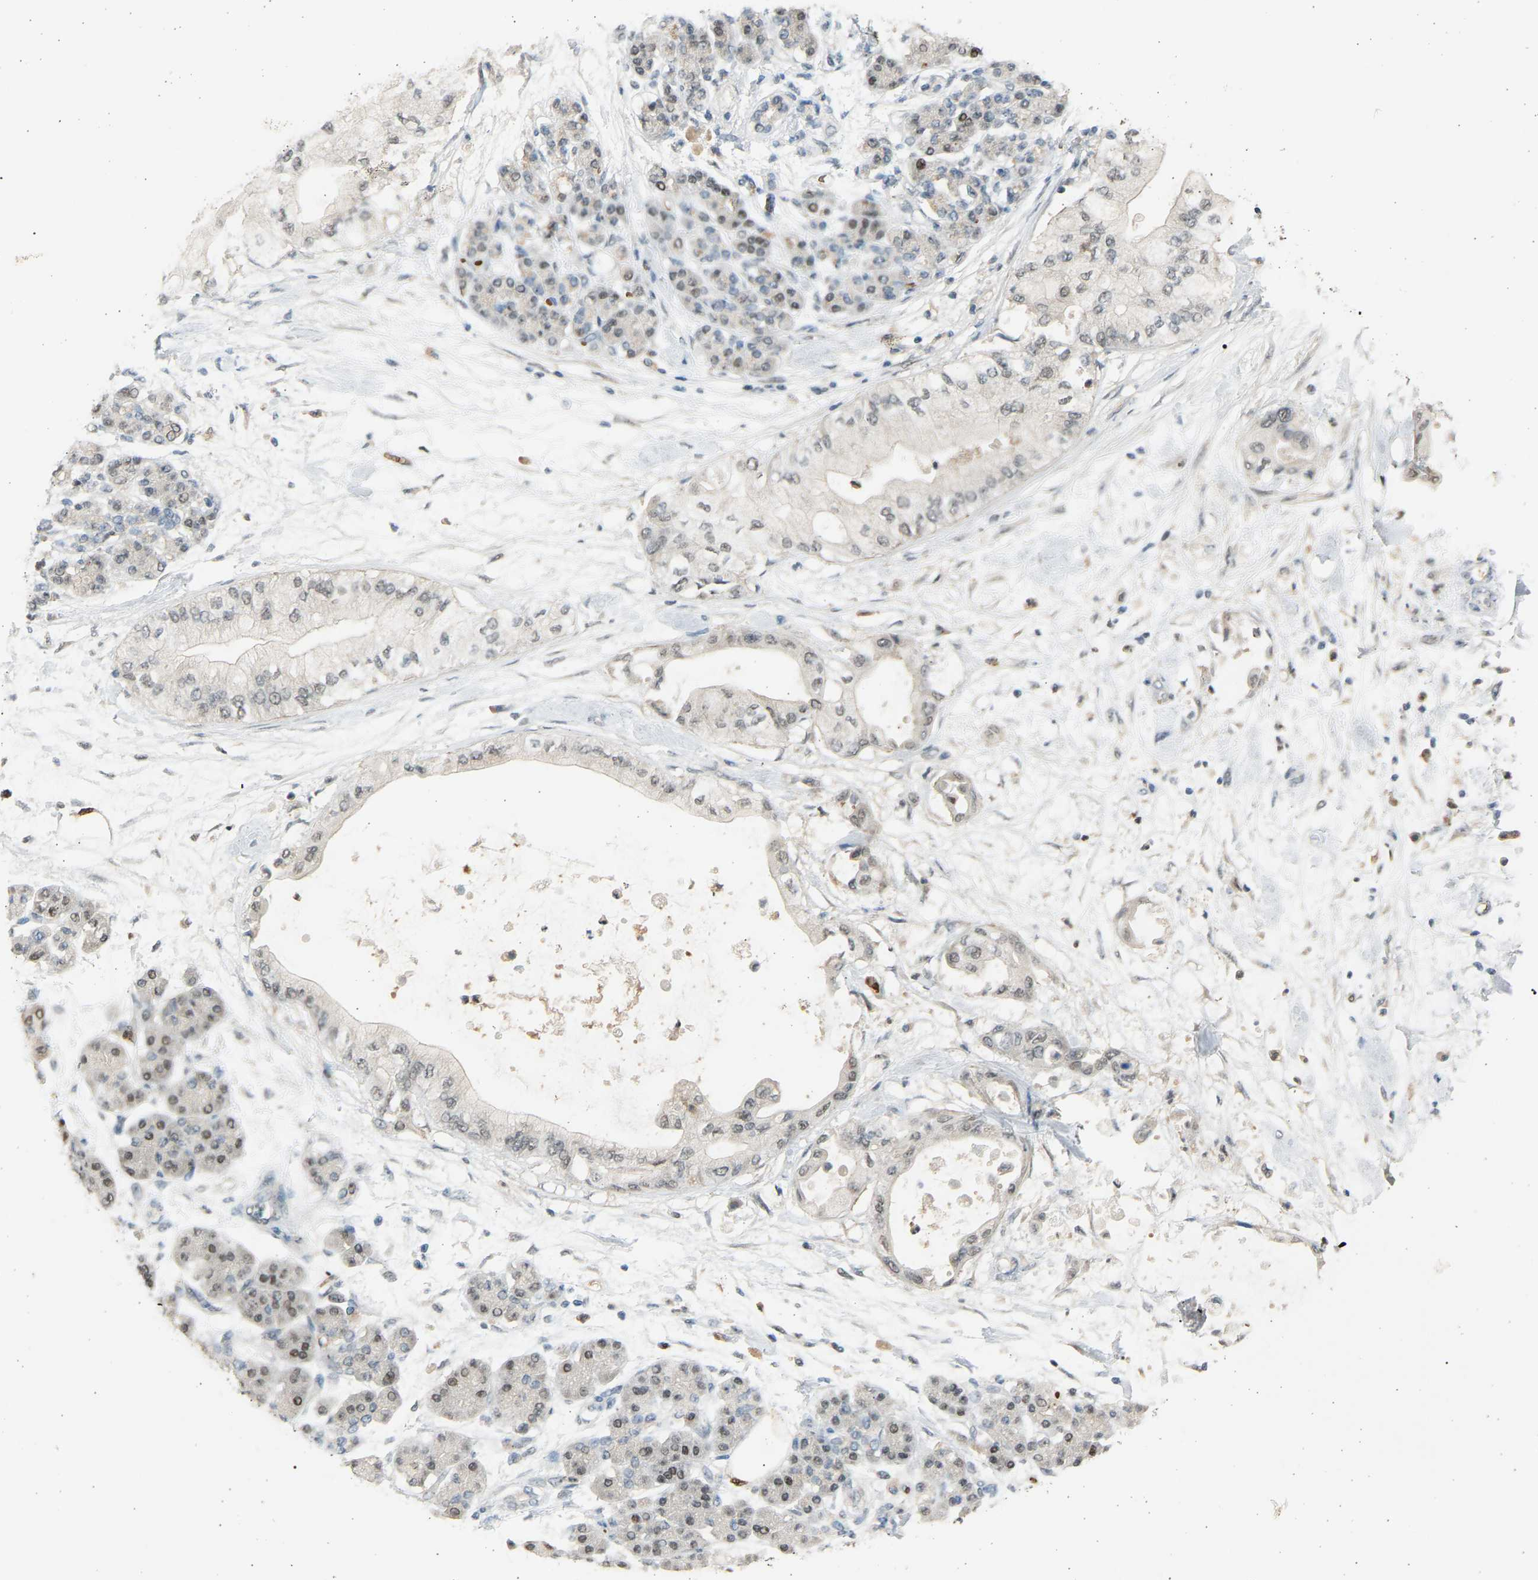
{"staining": {"intensity": "weak", "quantity": "<25%", "location": "nuclear"}, "tissue": "pancreatic cancer", "cell_type": "Tumor cells", "image_type": "cancer", "snomed": [{"axis": "morphology", "description": "Adenocarcinoma, NOS"}, {"axis": "morphology", "description": "Adenocarcinoma, metastatic, NOS"}, {"axis": "topography", "description": "Lymph node"}, {"axis": "topography", "description": "Pancreas"}, {"axis": "topography", "description": "Duodenum"}], "caption": "Tumor cells show no significant expression in pancreatic metastatic adenocarcinoma.", "gene": "BIRC2", "patient": {"sex": "female", "age": 64}}